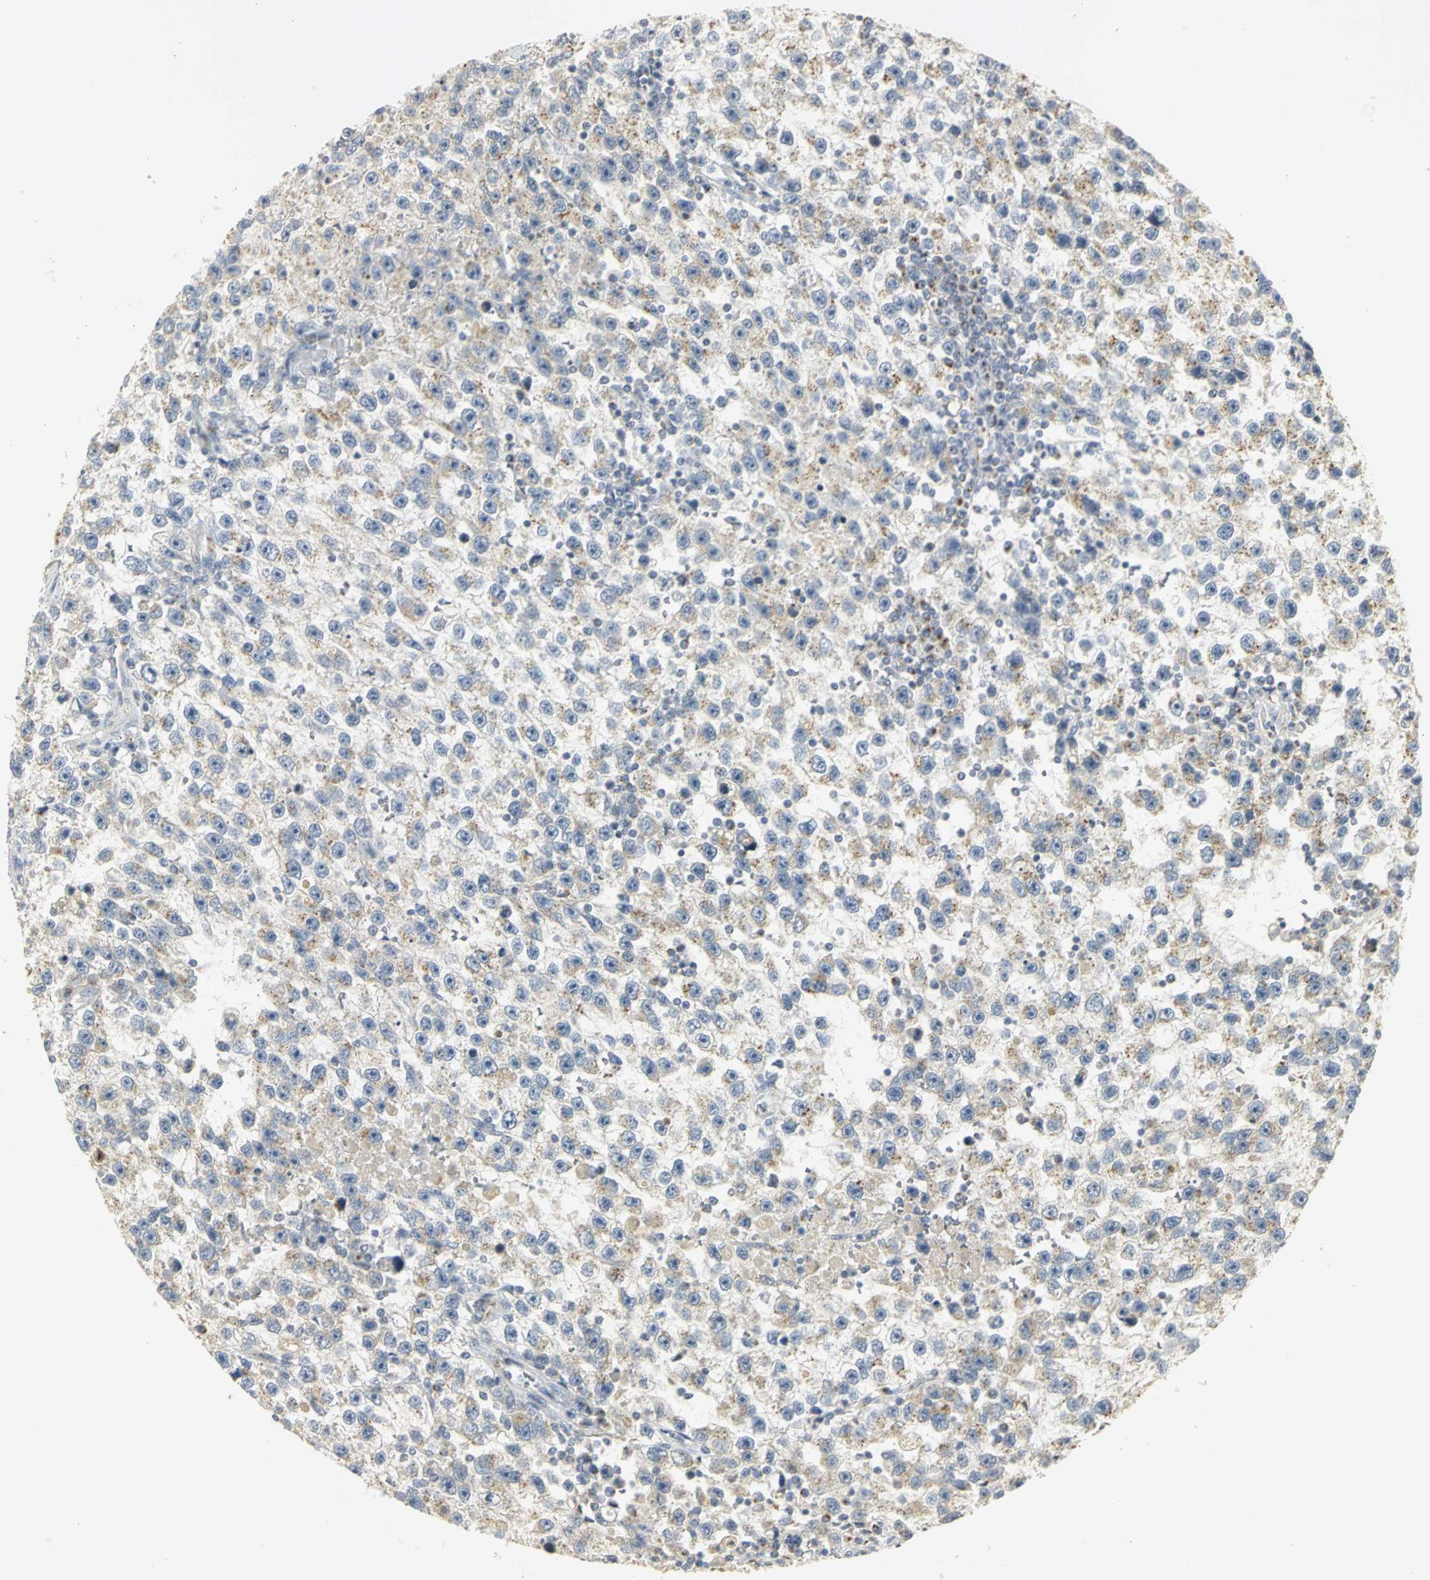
{"staining": {"intensity": "weak", "quantity": "25%-75%", "location": "cytoplasmic/membranous"}, "tissue": "testis cancer", "cell_type": "Tumor cells", "image_type": "cancer", "snomed": [{"axis": "morphology", "description": "Seminoma, NOS"}, {"axis": "topography", "description": "Testis"}], "caption": "Immunohistochemistry (IHC) histopathology image of human testis cancer stained for a protein (brown), which exhibits low levels of weak cytoplasmic/membranous positivity in about 25%-75% of tumor cells.", "gene": "TM9SF2", "patient": {"sex": "male", "age": 33}}